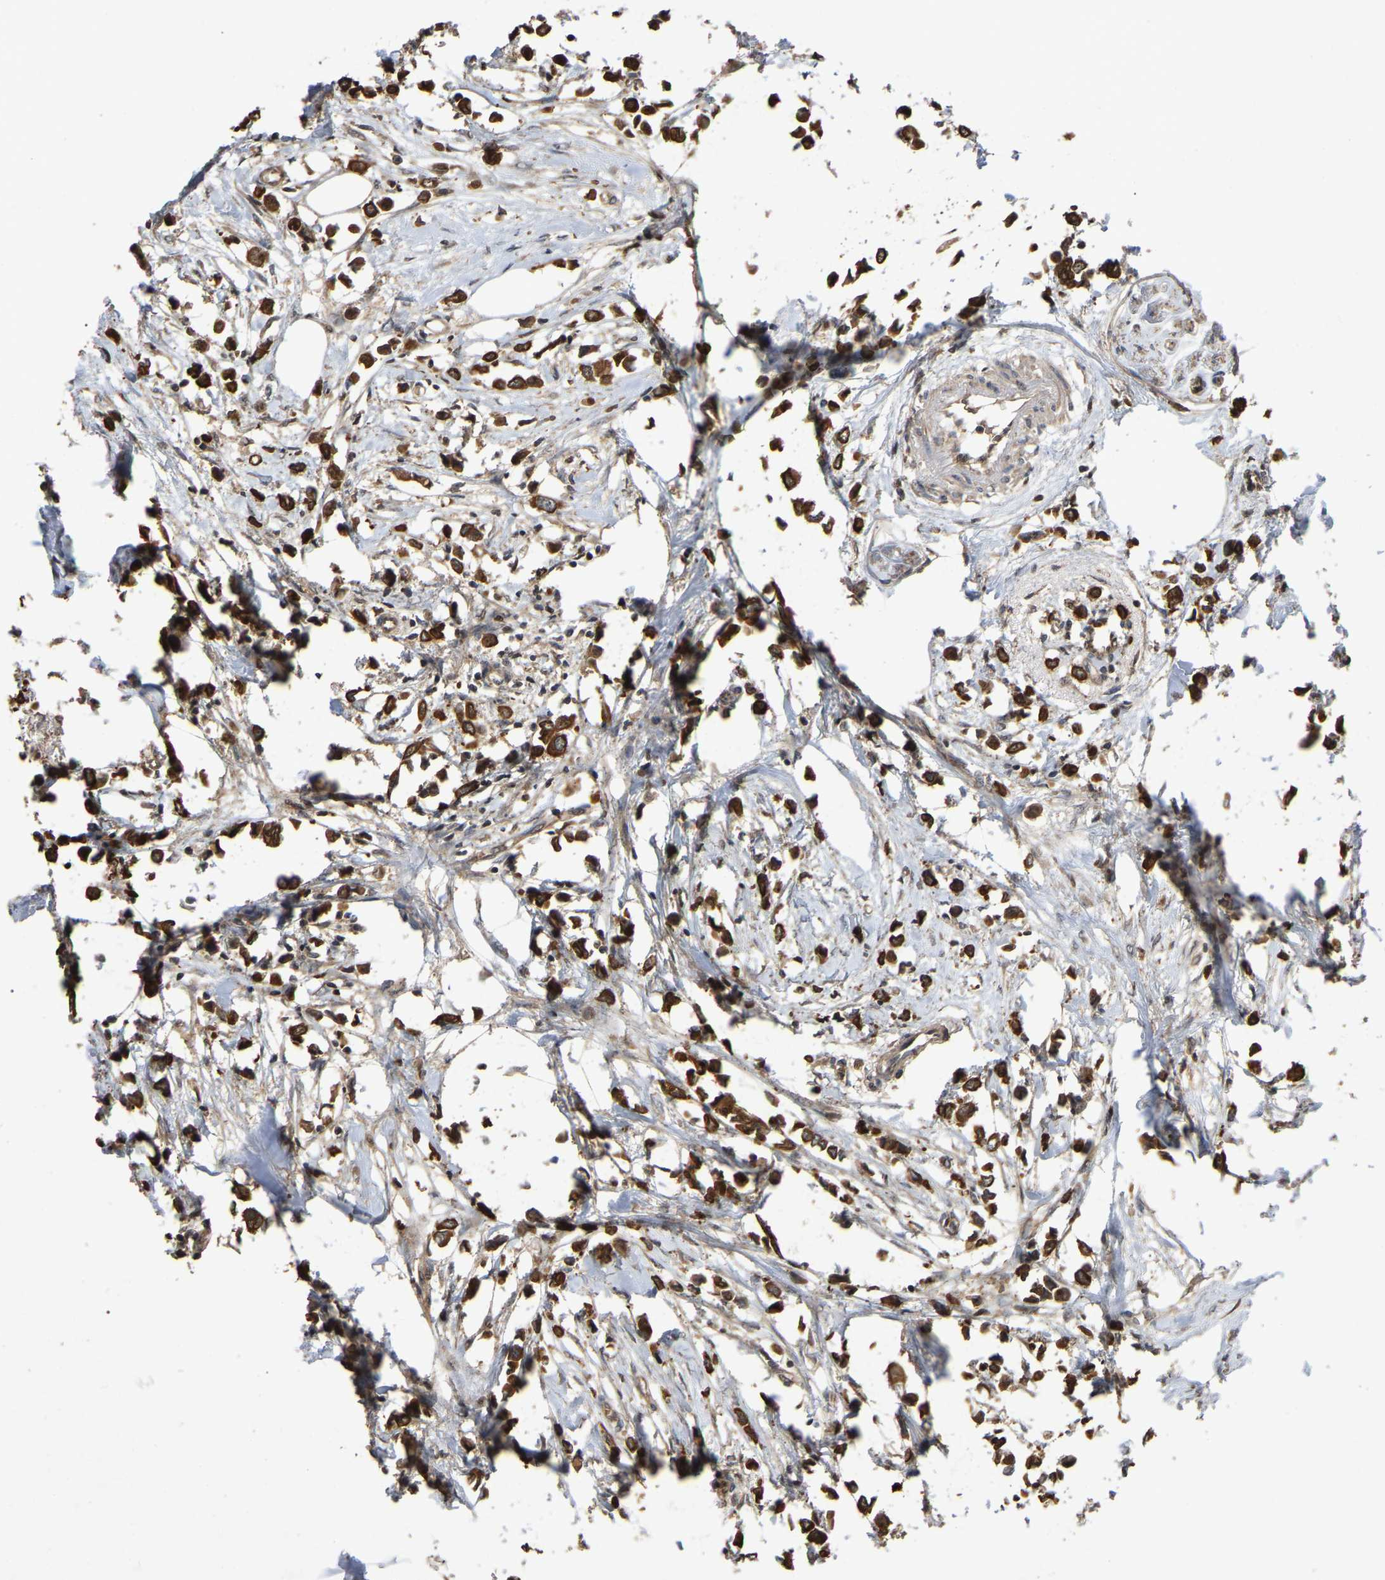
{"staining": {"intensity": "strong", "quantity": ">75%", "location": "cytoplasmic/membranous"}, "tissue": "breast cancer", "cell_type": "Tumor cells", "image_type": "cancer", "snomed": [{"axis": "morphology", "description": "Lobular carcinoma"}, {"axis": "topography", "description": "Breast"}], "caption": "The immunohistochemical stain highlights strong cytoplasmic/membranous positivity in tumor cells of breast cancer tissue.", "gene": "FAM219A", "patient": {"sex": "female", "age": 51}}